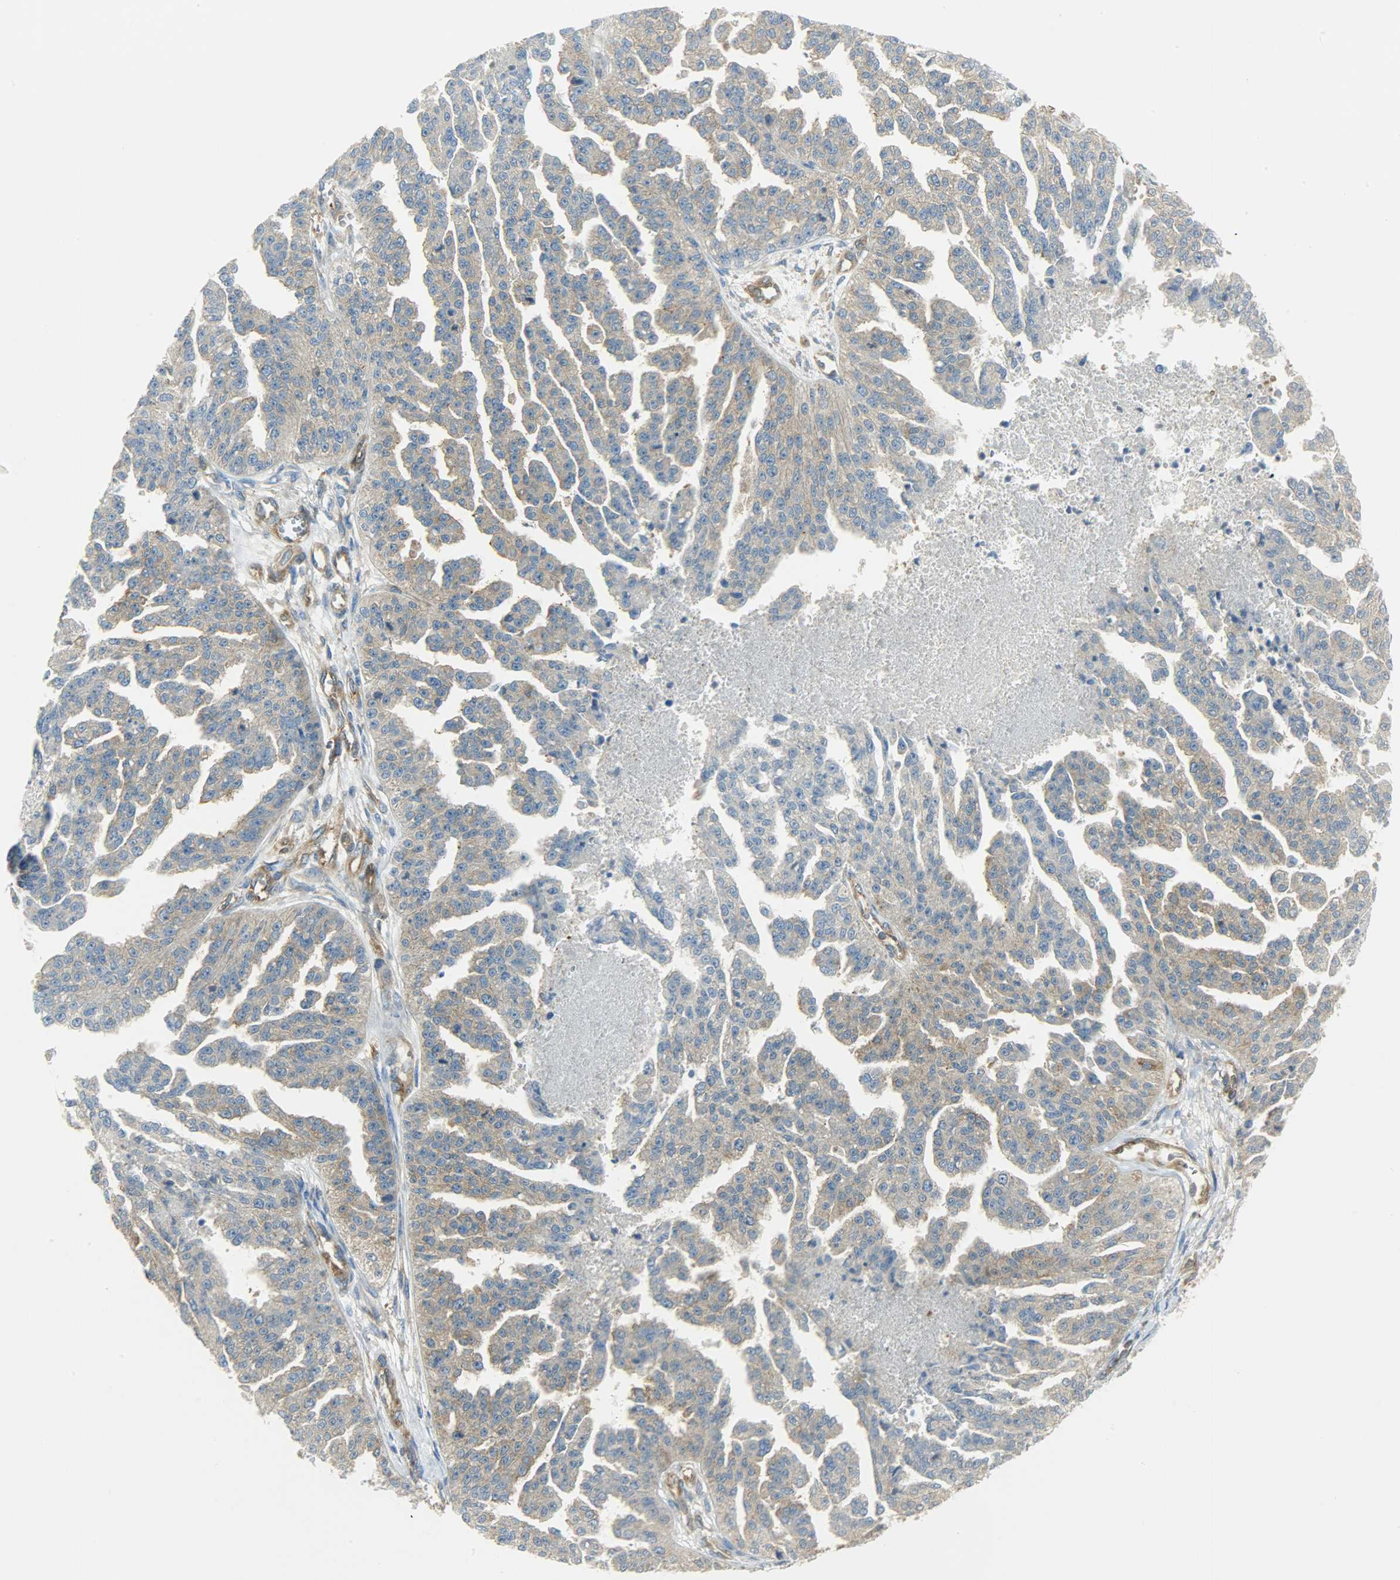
{"staining": {"intensity": "weak", "quantity": ">75%", "location": "cytoplasmic/membranous"}, "tissue": "ovarian cancer", "cell_type": "Tumor cells", "image_type": "cancer", "snomed": [{"axis": "morphology", "description": "Cystadenocarcinoma, serous, NOS"}, {"axis": "topography", "description": "Ovary"}], "caption": "Ovarian cancer (serous cystadenocarcinoma) was stained to show a protein in brown. There is low levels of weak cytoplasmic/membranous expression in about >75% of tumor cells. (DAB (3,3'-diaminobenzidine) = brown stain, brightfield microscopy at high magnification).", "gene": "TSC22D2", "patient": {"sex": "female", "age": 58}}